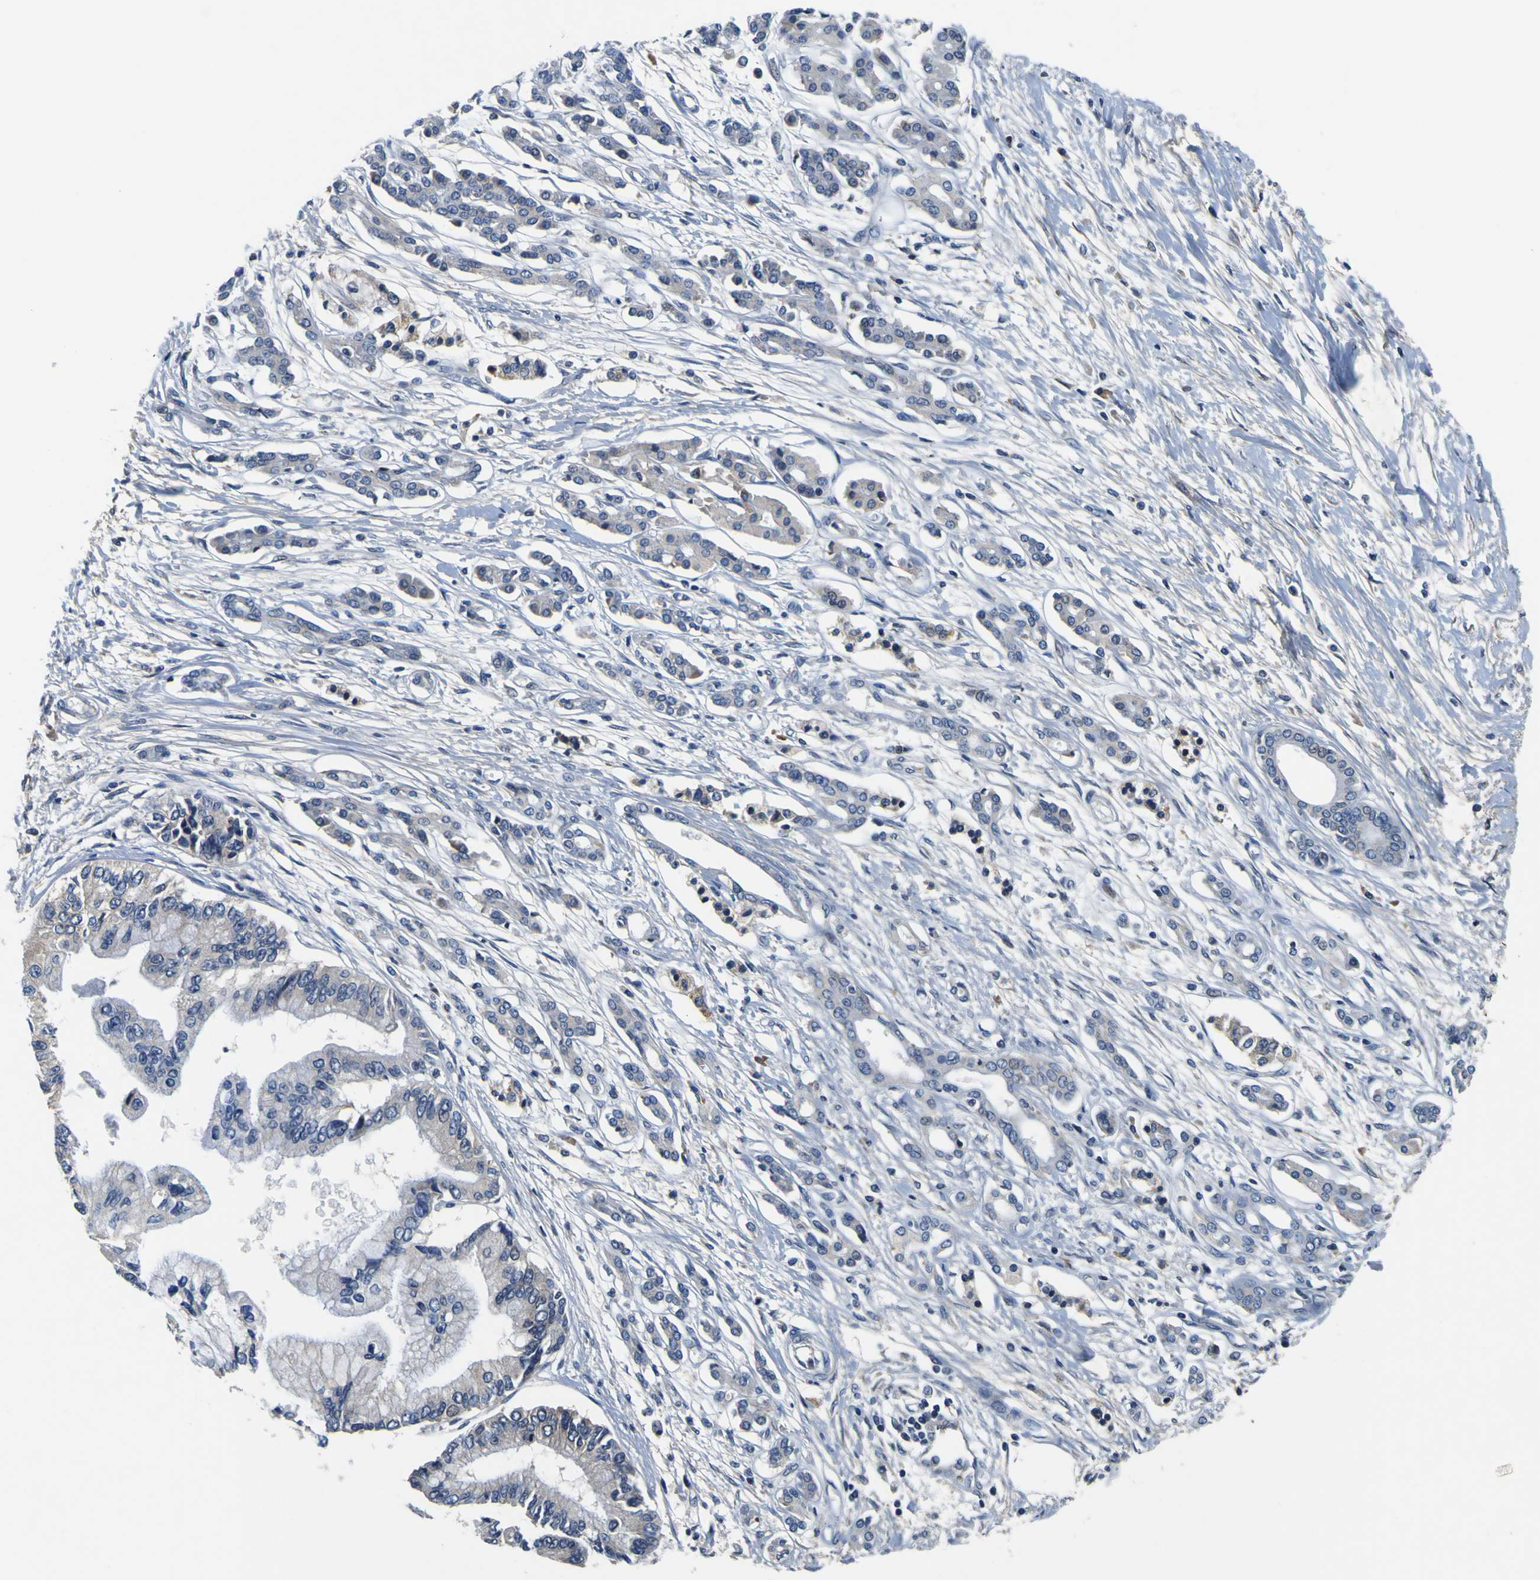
{"staining": {"intensity": "negative", "quantity": "none", "location": "none"}, "tissue": "pancreatic cancer", "cell_type": "Tumor cells", "image_type": "cancer", "snomed": [{"axis": "morphology", "description": "Adenocarcinoma, NOS"}, {"axis": "topography", "description": "Pancreas"}], "caption": "Immunohistochemistry micrograph of adenocarcinoma (pancreatic) stained for a protein (brown), which exhibits no staining in tumor cells. (Stains: DAB IHC with hematoxylin counter stain, Microscopy: brightfield microscopy at high magnification).", "gene": "EPHB4", "patient": {"sex": "male", "age": 56}}